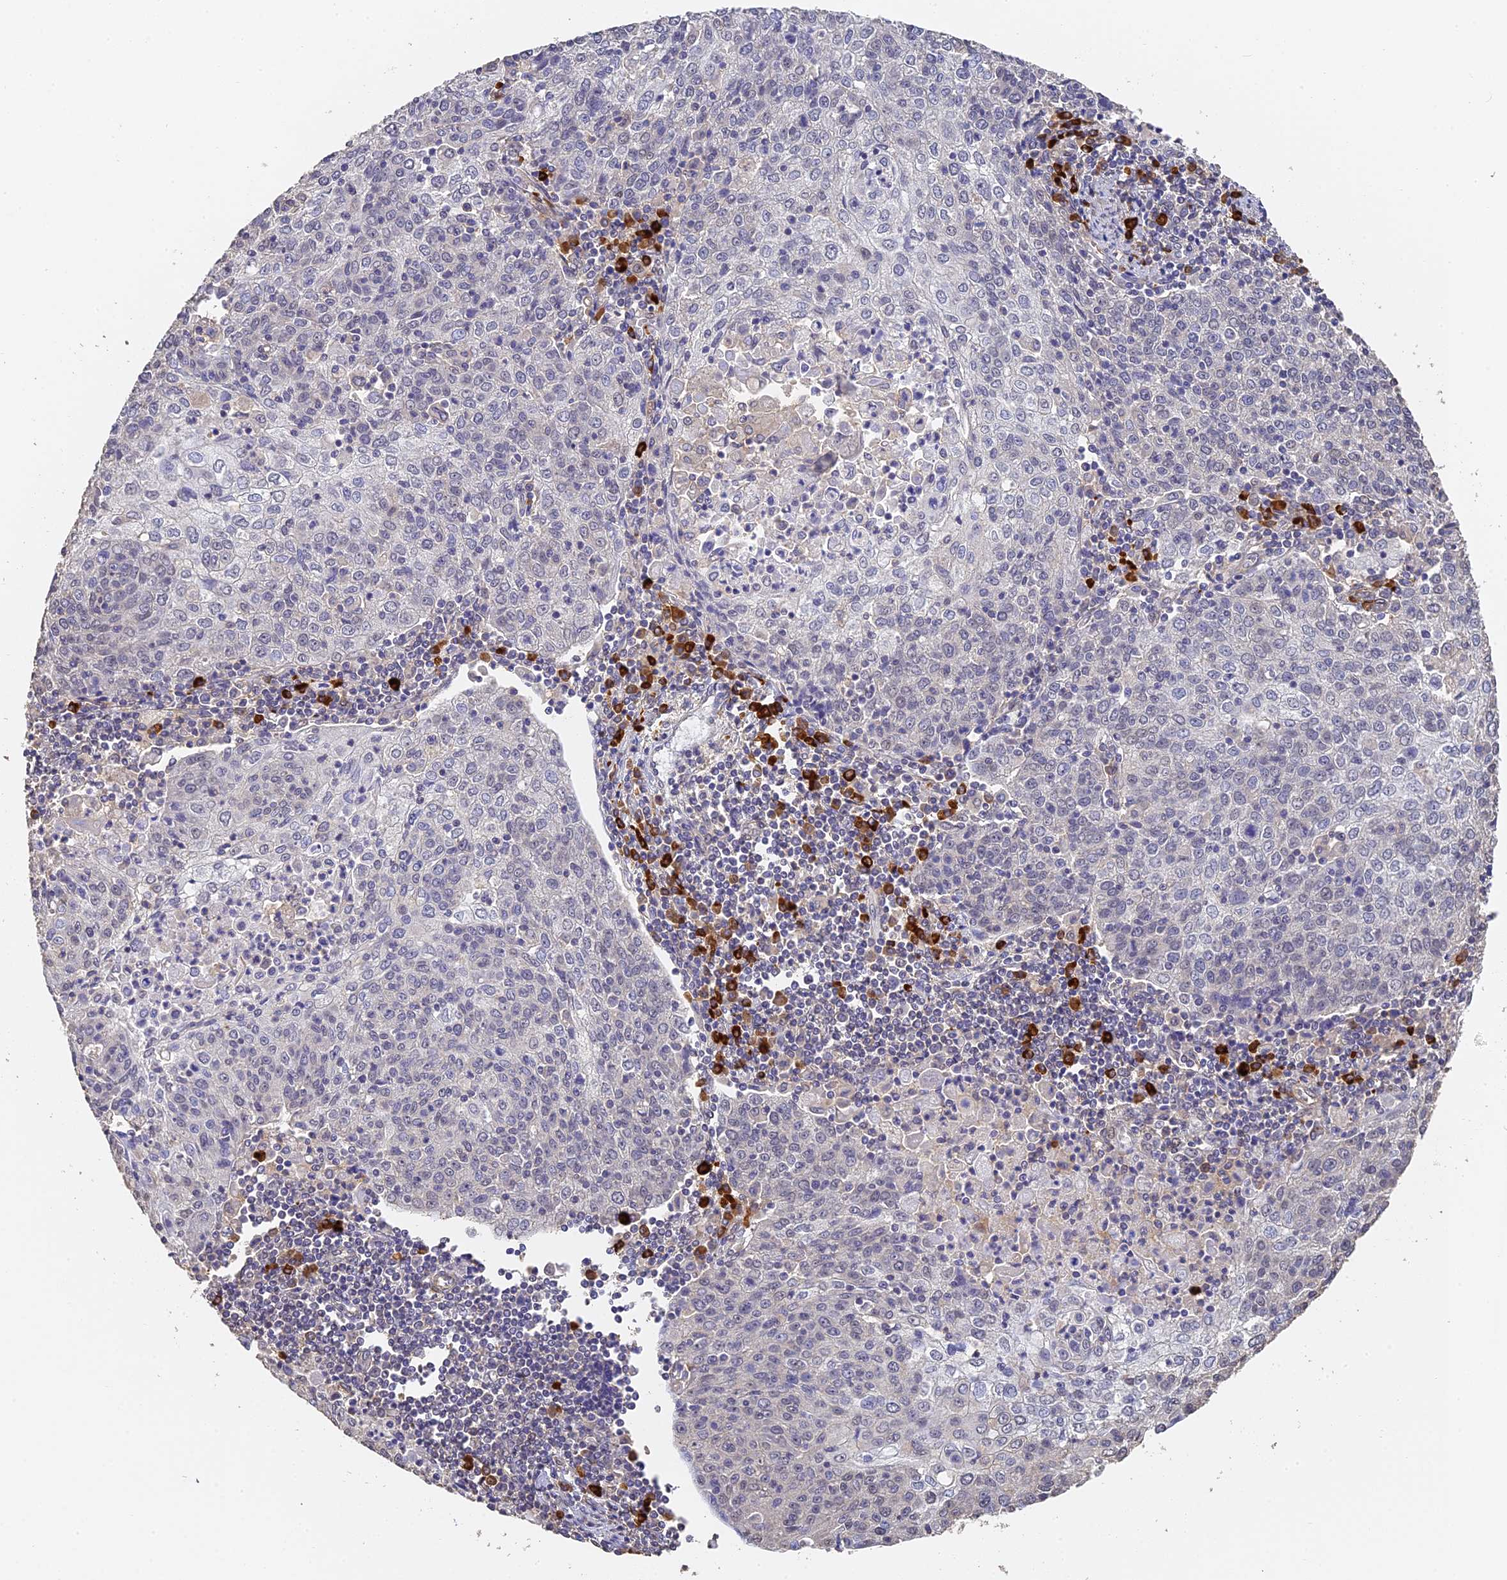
{"staining": {"intensity": "negative", "quantity": "none", "location": "none"}, "tissue": "cervical cancer", "cell_type": "Tumor cells", "image_type": "cancer", "snomed": [{"axis": "morphology", "description": "Squamous cell carcinoma, NOS"}, {"axis": "topography", "description": "Cervix"}], "caption": "Immunohistochemistry of squamous cell carcinoma (cervical) reveals no expression in tumor cells.", "gene": "SLC11A1", "patient": {"sex": "female", "age": 48}}